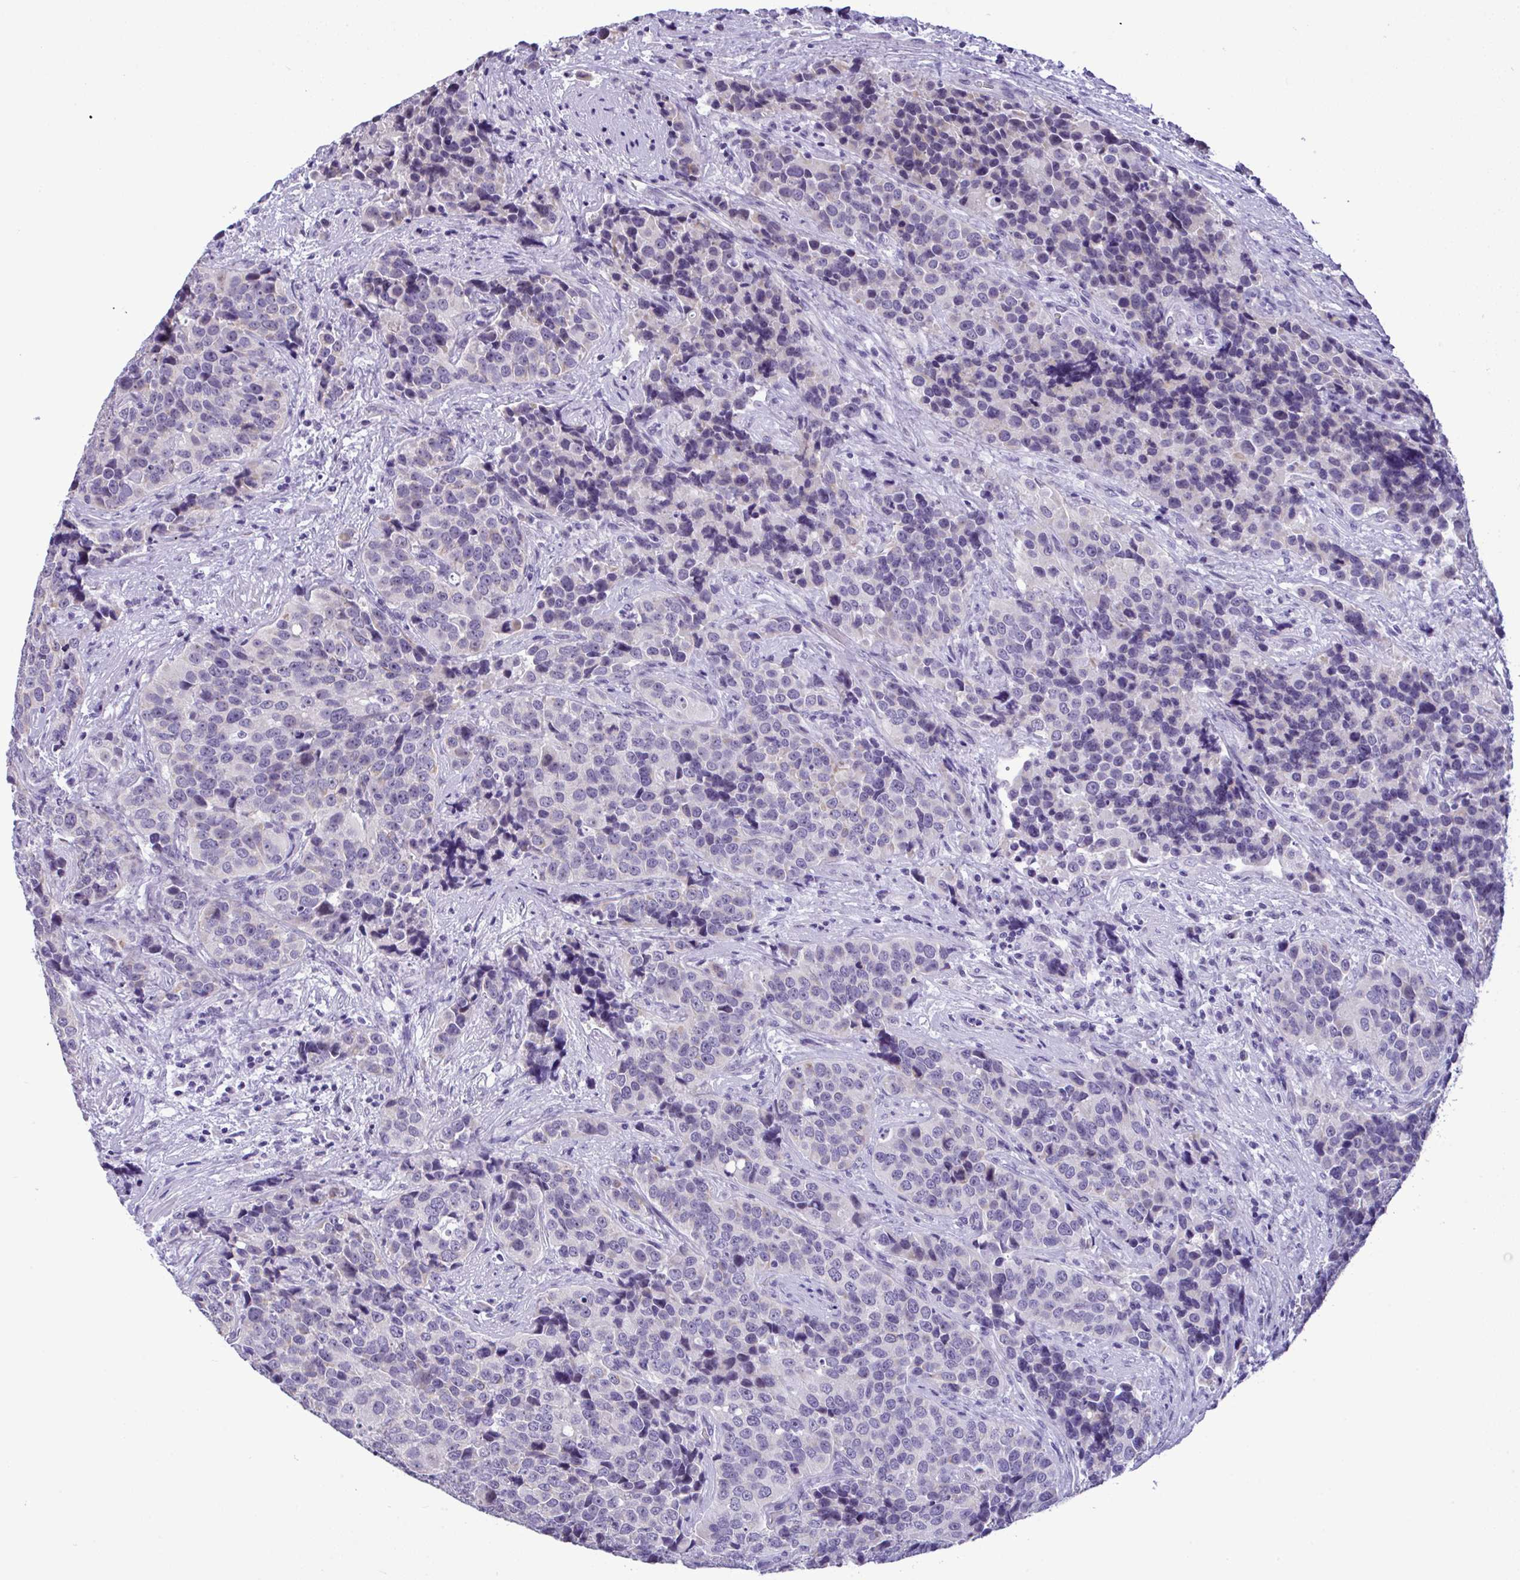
{"staining": {"intensity": "negative", "quantity": "none", "location": "none"}, "tissue": "urothelial cancer", "cell_type": "Tumor cells", "image_type": "cancer", "snomed": [{"axis": "morphology", "description": "Urothelial carcinoma, NOS"}, {"axis": "topography", "description": "Urinary bladder"}], "caption": "DAB (3,3'-diaminobenzidine) immunohistochemical staining of transitional cell carcinoma displays no significant staining in tumor cells.", "gene": "YBX2", "patient": {"sex": "male", "age": 52}}